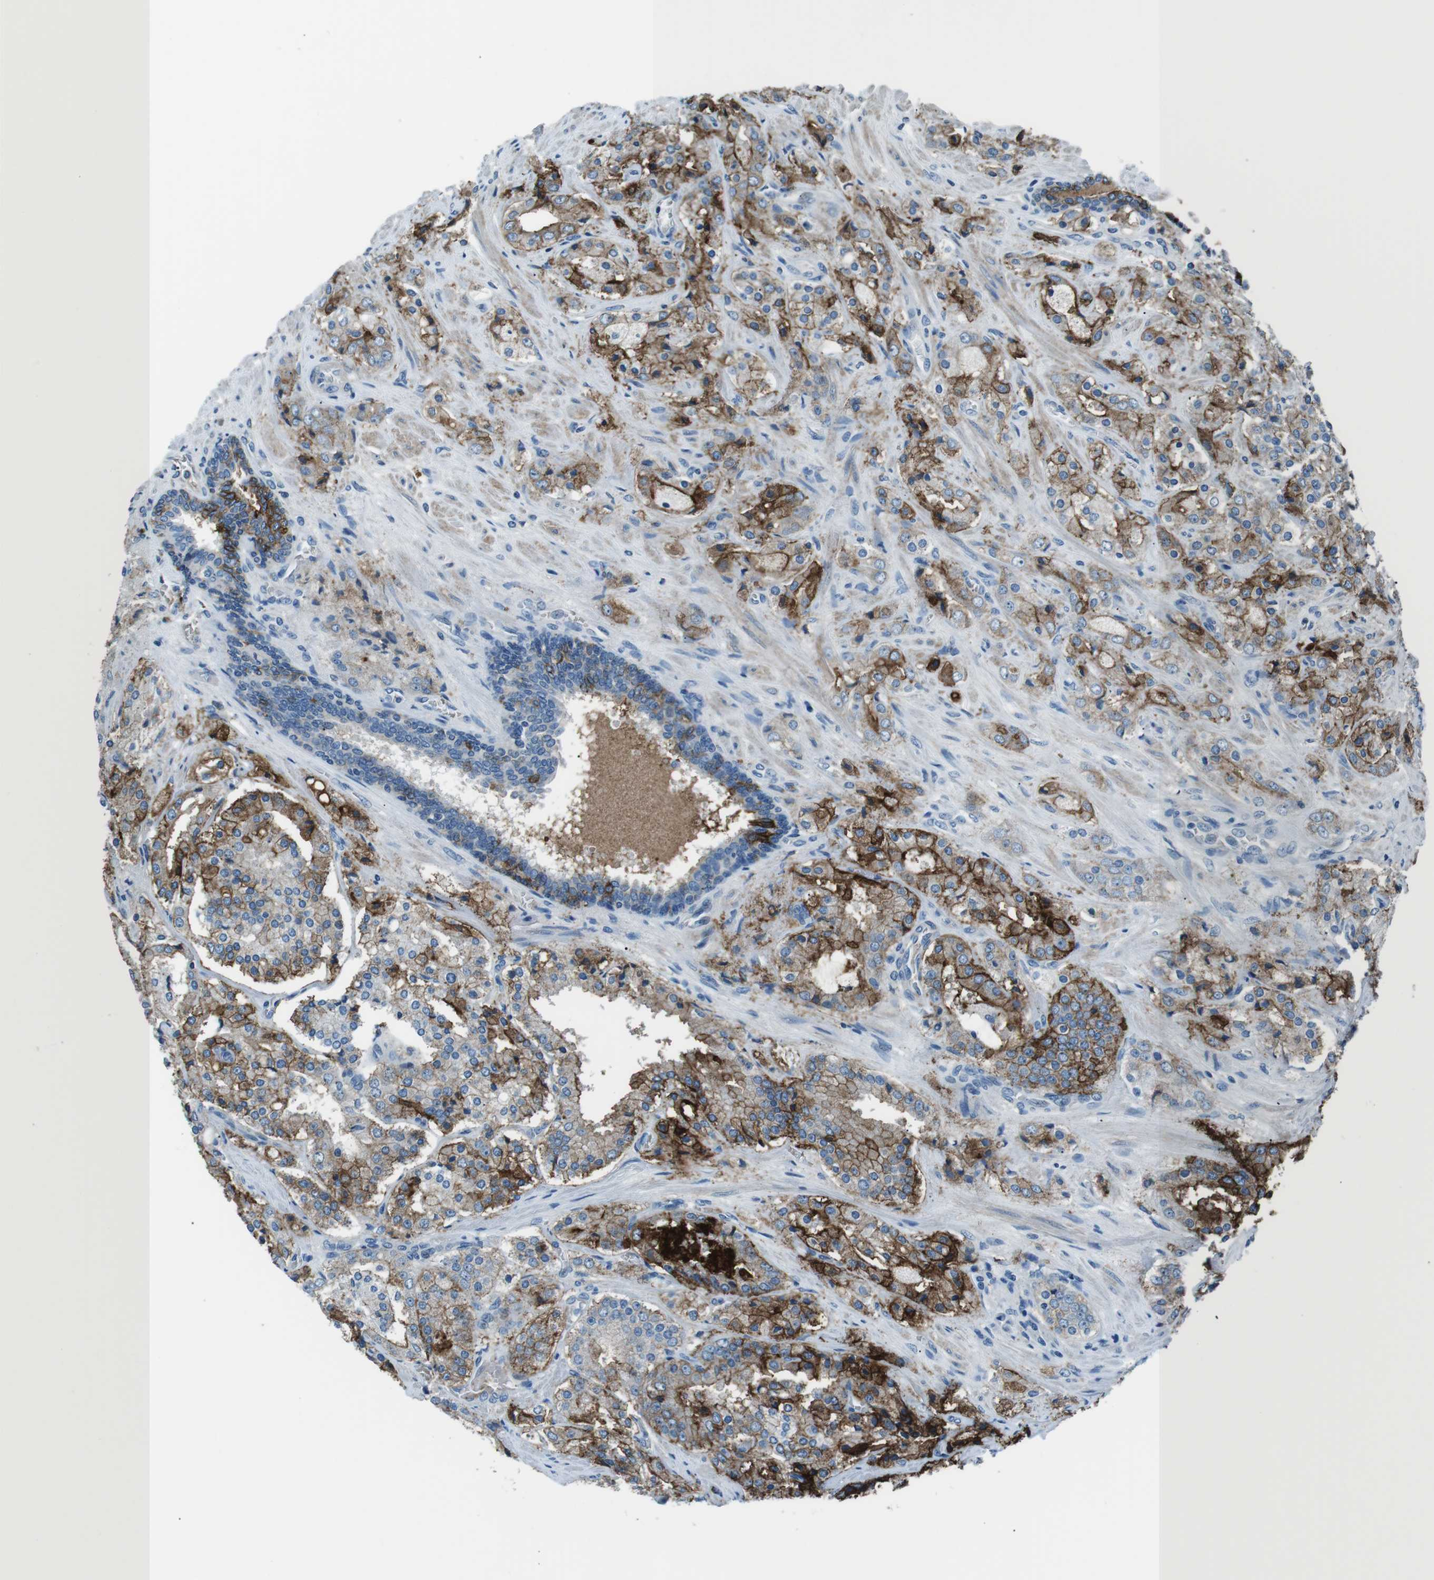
{"staining": {"intensity": "moderate", "quantity": "25%-75%", "location": "cytoplasmic/membranous"}, "tissue": "prostate cancer", "cell_type": "Tumor cells", "image_type": "cancer", "snomed": [{"axis": "morphology", "description": "Adenocarcinoma, High grade"}, {"axis": "topography", "description": "Prostate"}], "caption": "High-magnification brightfield microscopy of prostate cancer stained with DAB (brown) and counterstained with hematoxylin (blue). tumor cells exhibit moderate cytoplasmic/membranous expression is appreciated in approximately25%-75% of cells.", "gene": "ST6GAL1", "patient": {"sex": "male", "age": 65}}